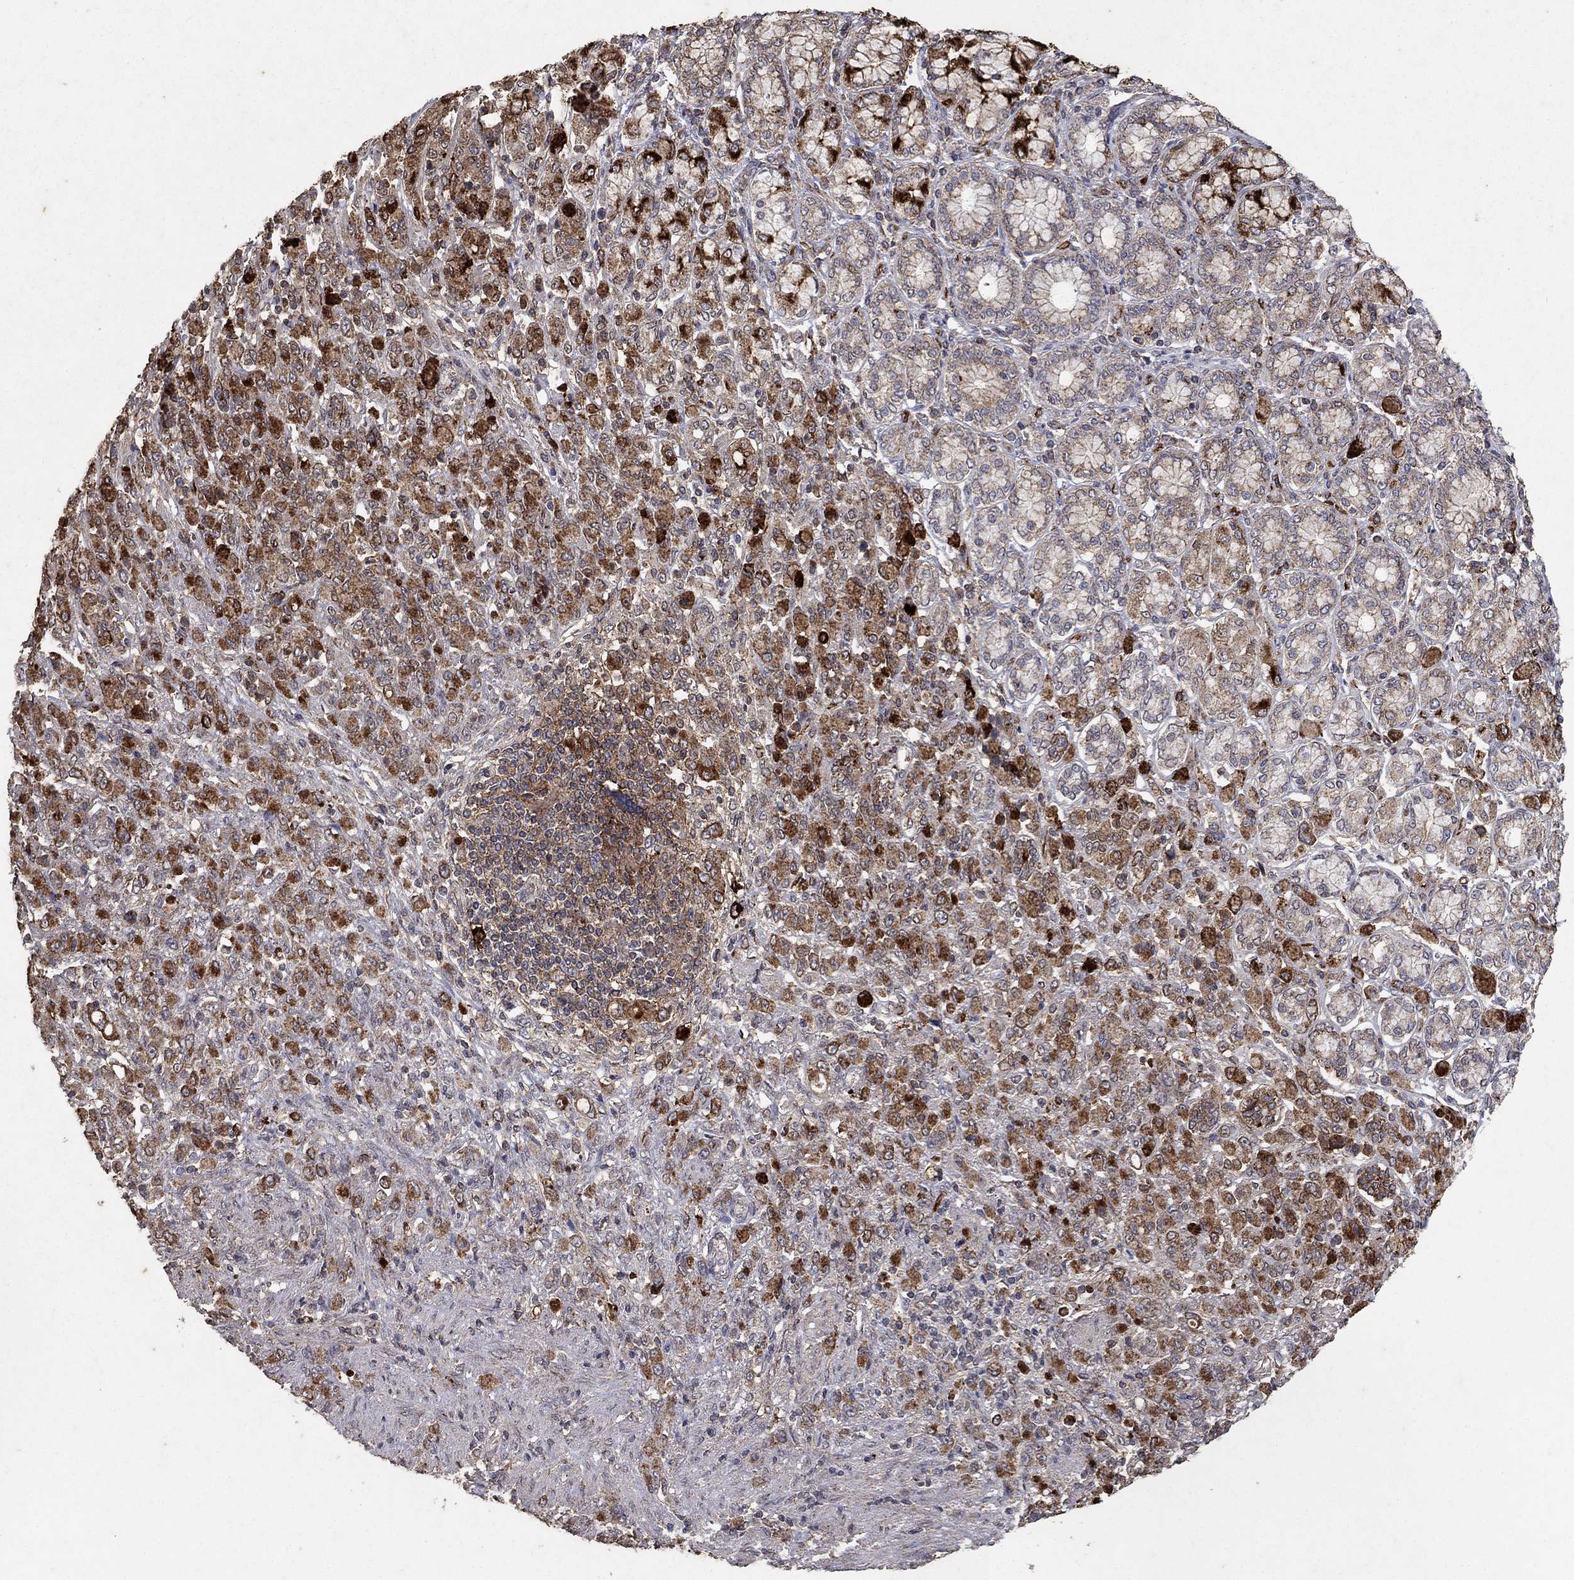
{"staining": {"intensity": "moderate", "quantity": "25%-75%", "location": "cytoplasmic/membranous"}, "tissue": "stomach cancer", "cell_type": "Tumor cells", "image_type": "cancer", "snomed": [{"axis": "morphology", "description": "Normal tissue, NOS"}, {"axis": "morphology", "description": "Adenocarcinoma, NOS"}, {"axis": "topography", "description": "Stomach"}], "caption": "Adenocarcinoma (stomach) stained with DAB immunohistochemistry demonstrates medium levels of moderate cytoplasmic/membranous positivity in about 25%-75% of tumor cells.", "gene": "CD24", "patient": {"sex": "female", "age": 79}}